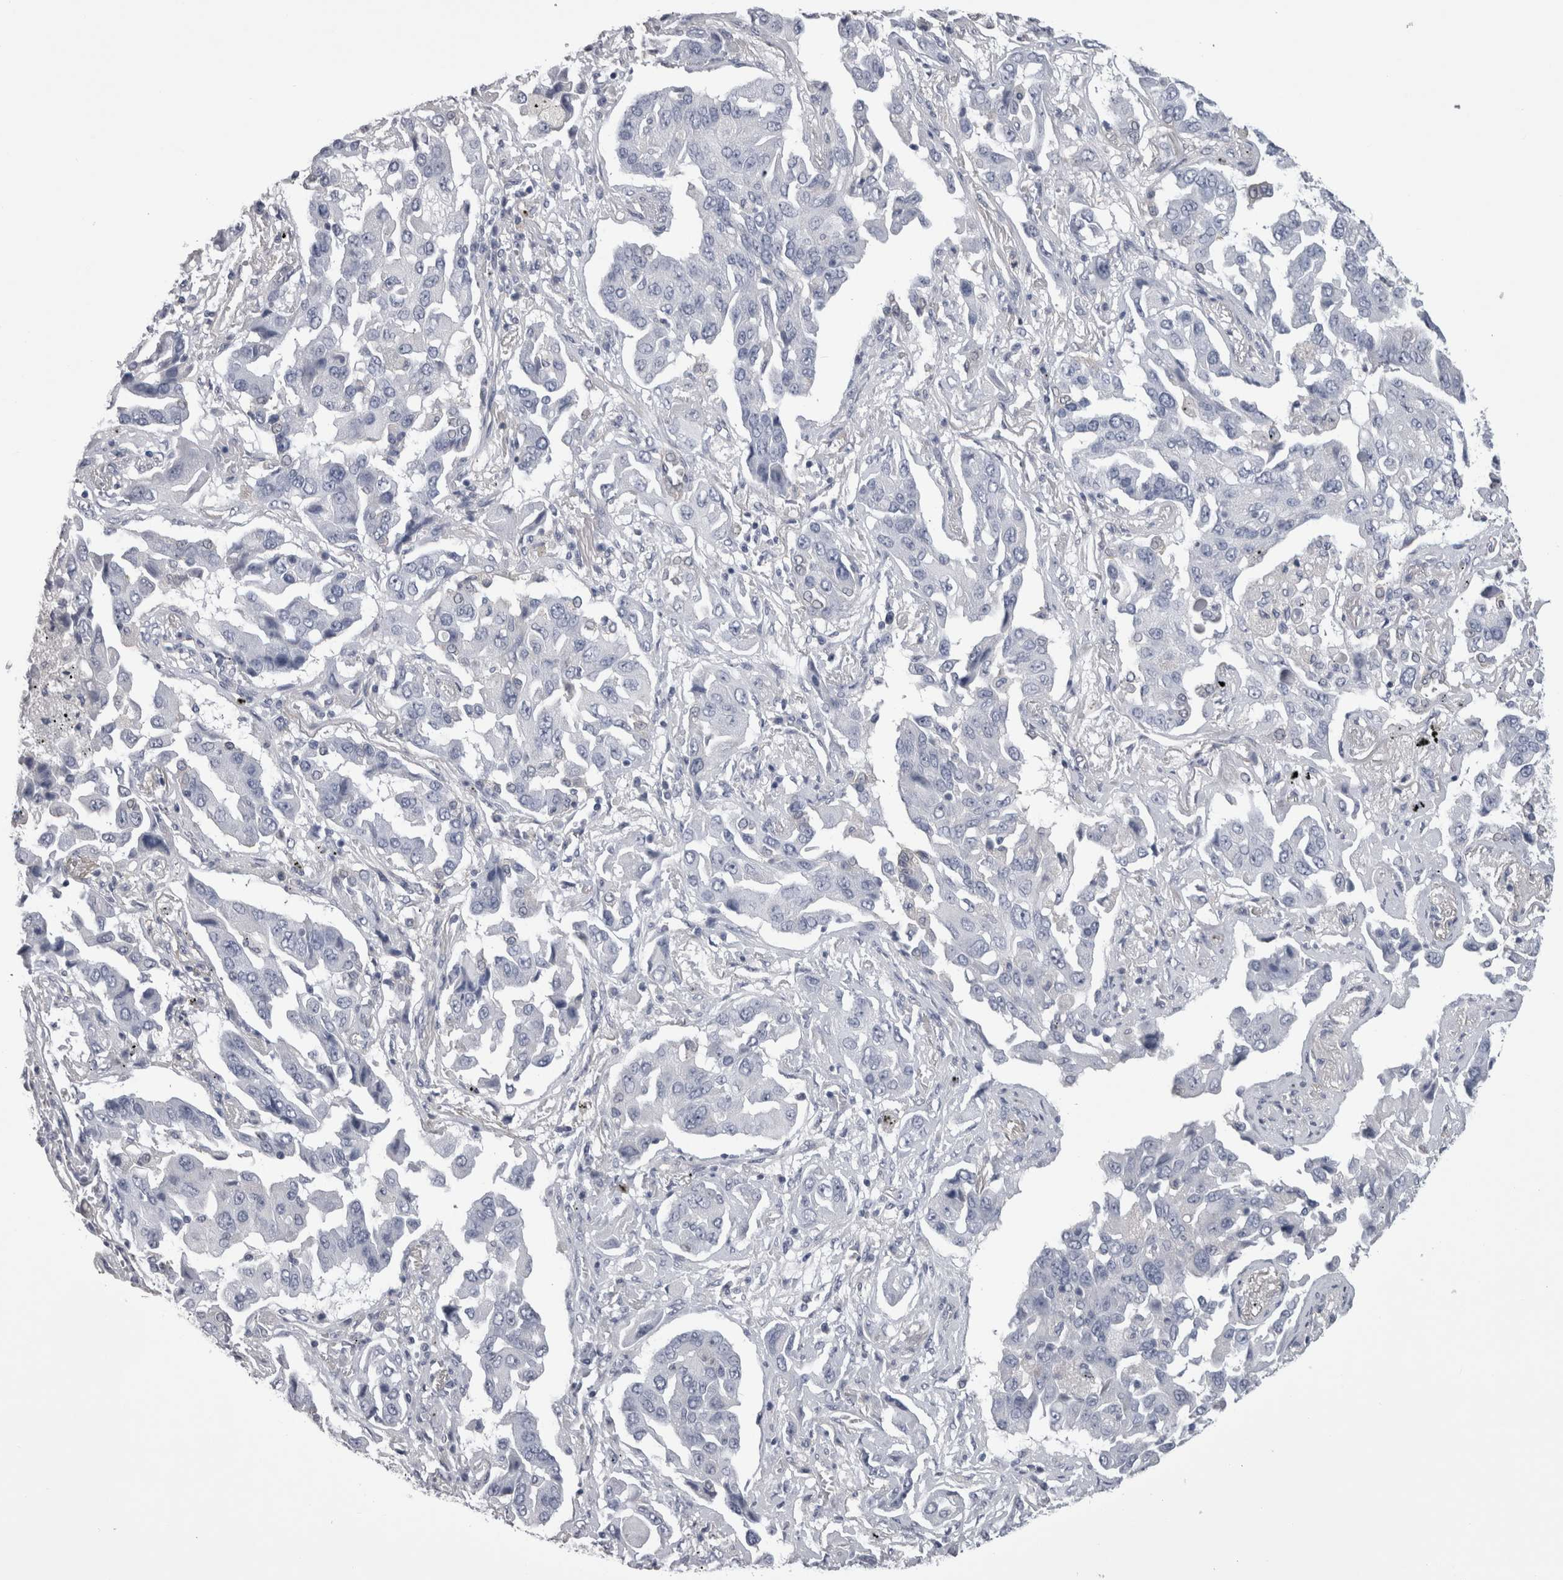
{"staining": {"intensity": "negative", "quantity": "none", "location": "none"}, "tissue": "lung cancer", "cell_type": "Tumor cells", "image_type": "cancer", "snomed": [{"axis": "morphology", "description": "Adenocarcinoma, NOS"}, {"axis": "topography", "description": "Lung"}], "caption": "Tumor cells are negative for brown protein staining in lung cancer (adenocarcinoma).", "gene": "AFMID", "patient": {"sex": "female", "age": 65}}